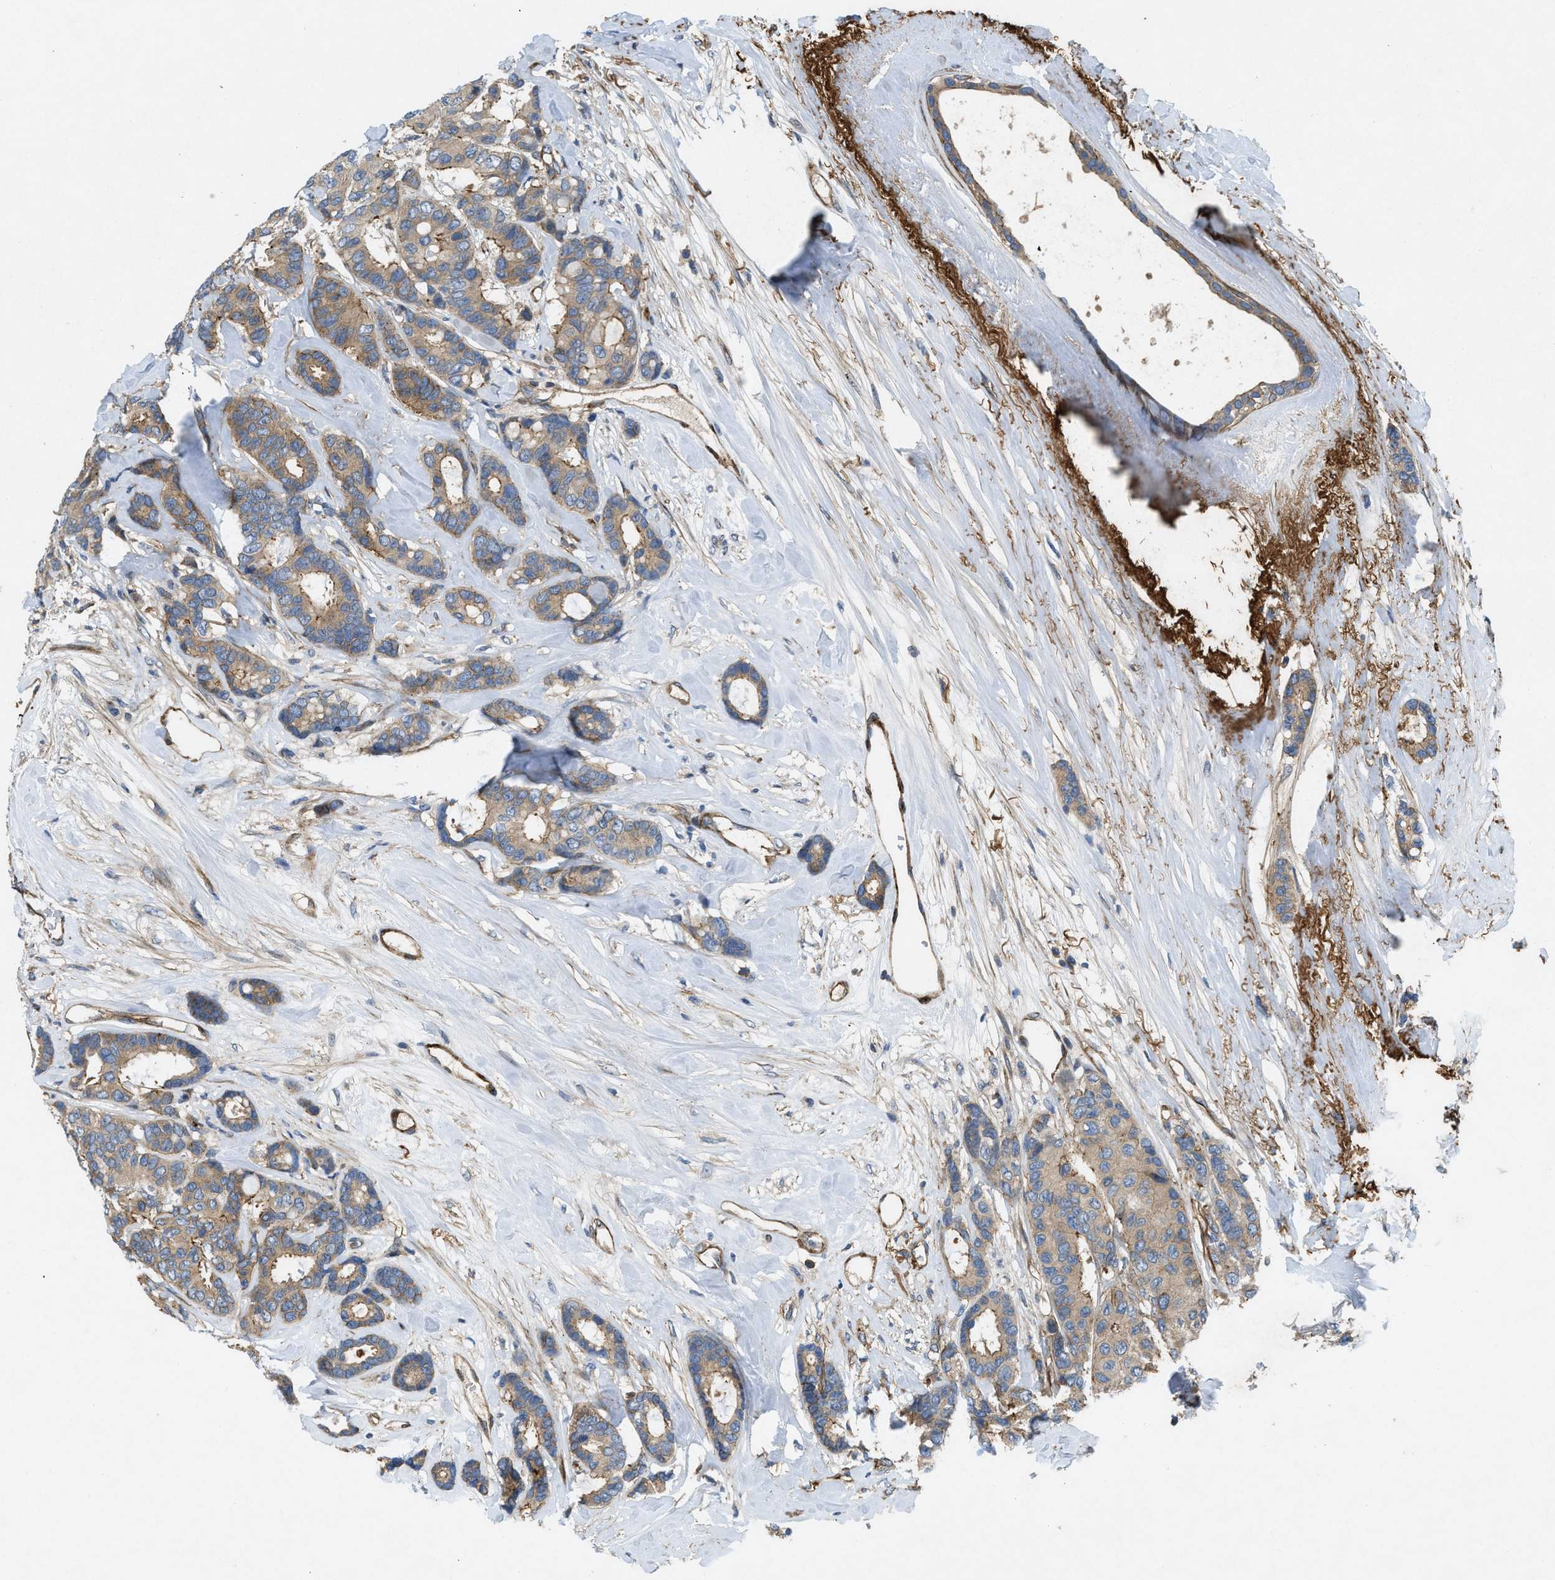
{"staining": {"intensity": "moderate", "quantity": ">75%", "location": "cytoplasmic/membranous"}, "tissue": "breast cancer", "cell_type": "Tumor cells", "image_type": "cancer", "snomed": [{"axis": "morphology", "description": "Duct carcinoma"}, {"axis": "topography", "description": "Breast"}], "caption": "Breast cancer stained for a protein (brown) demonstrates moderate cytoplasmic/membranous positive positivity in about >75% of tumor cells.", "gene": "NYNRIN", "patient": {"sex": "female", "age": 87}}